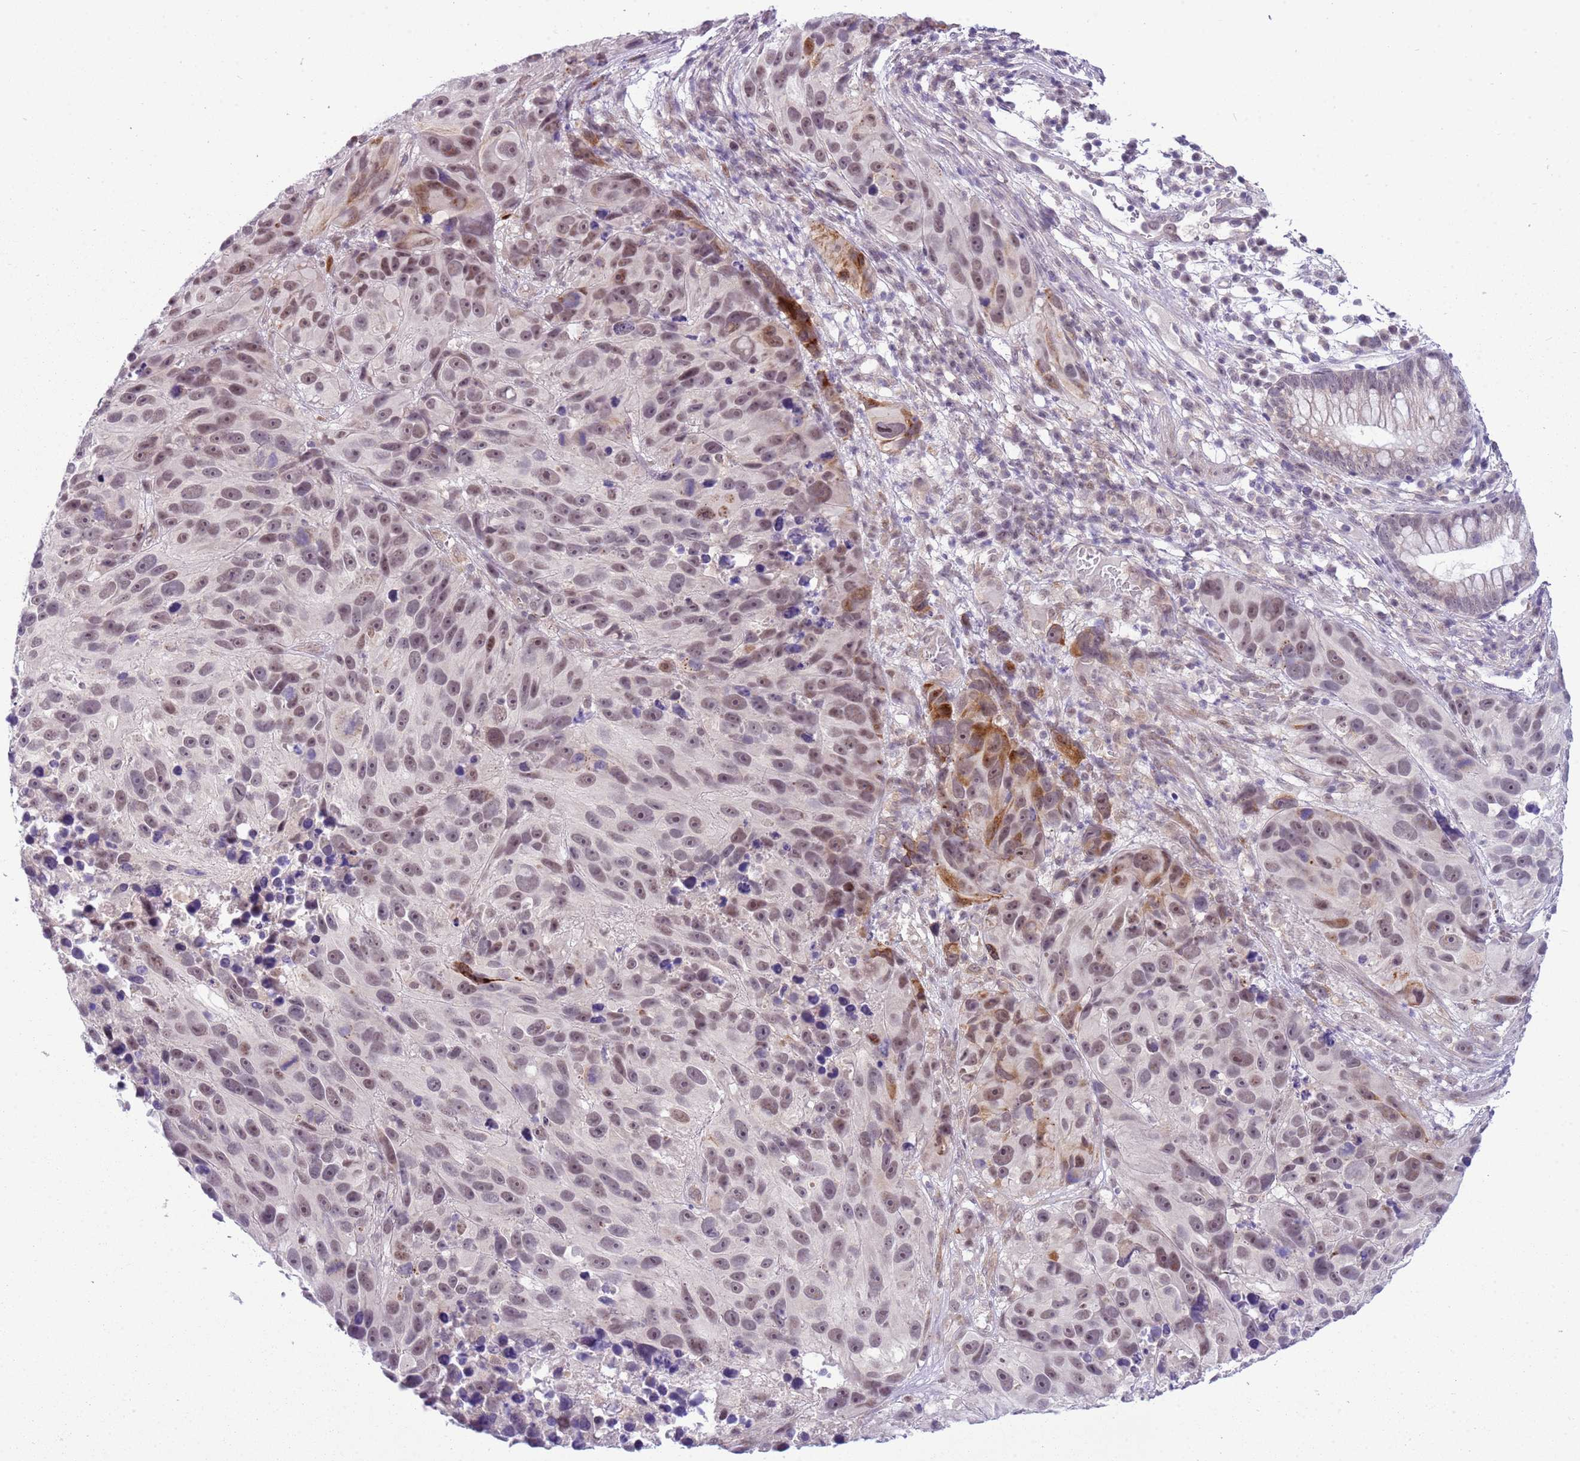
{"staining": {"intensity": "moderate", "quantity": "25%-75%", "location": "nuclear"}, "tissue": "melanoma", "cell_type": "Tumor cells", "image_type": "cancer", "snomed": [{"axis": "morphology", "description": "Malignant melanoma, NOS"}, {"axis": "topography", "description": "Skin"}], "caption": "Protein expression analysis of melanoma displays moderate nuclear positivity in about 25%-75% of tumor cells. (DAB IHC with brightfield microscopy, high magnification).", "gene": "FAM120C", "patient": {"sex": "male", "age": 84}}